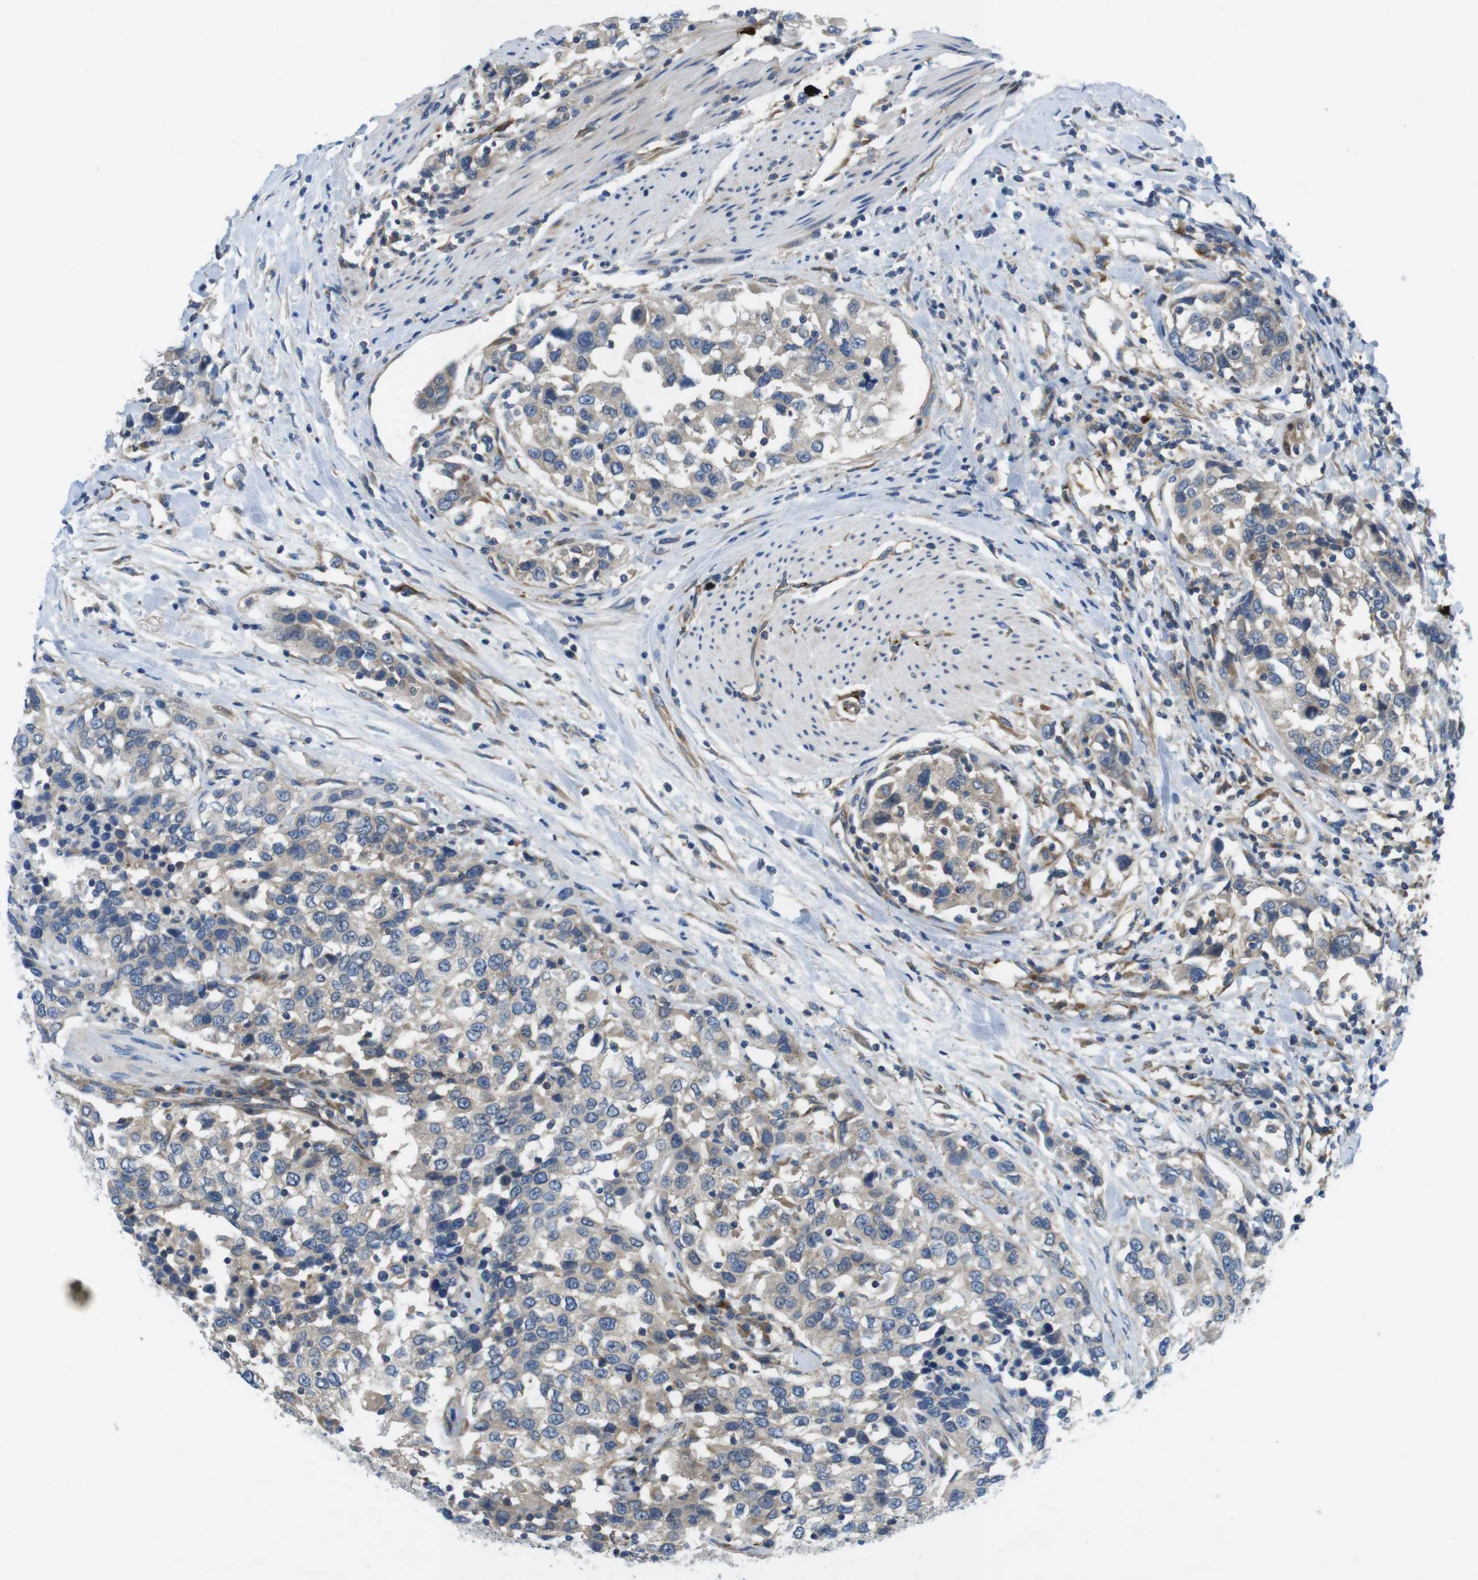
{"staining": {"intensity": "weak", "quantity": "<25%", "location": "cytoplasmic/membranous"}, "tissue": "urothelial cancer", "cell_type": "Tumor cells", "image_type": "cancer", "snomed": [{"axis": "morphology", "description": "Urothelial carcinoma, High grade"}, {"axis": "topography", "description": "Urinary bladder"}], "caption": "An image of high-grade urothelial carcinoma stained for a protein exhibits no brown staining in tumor cells.", "gene": "DCLK1", "patient": {"sex": "female", "age": 80}}